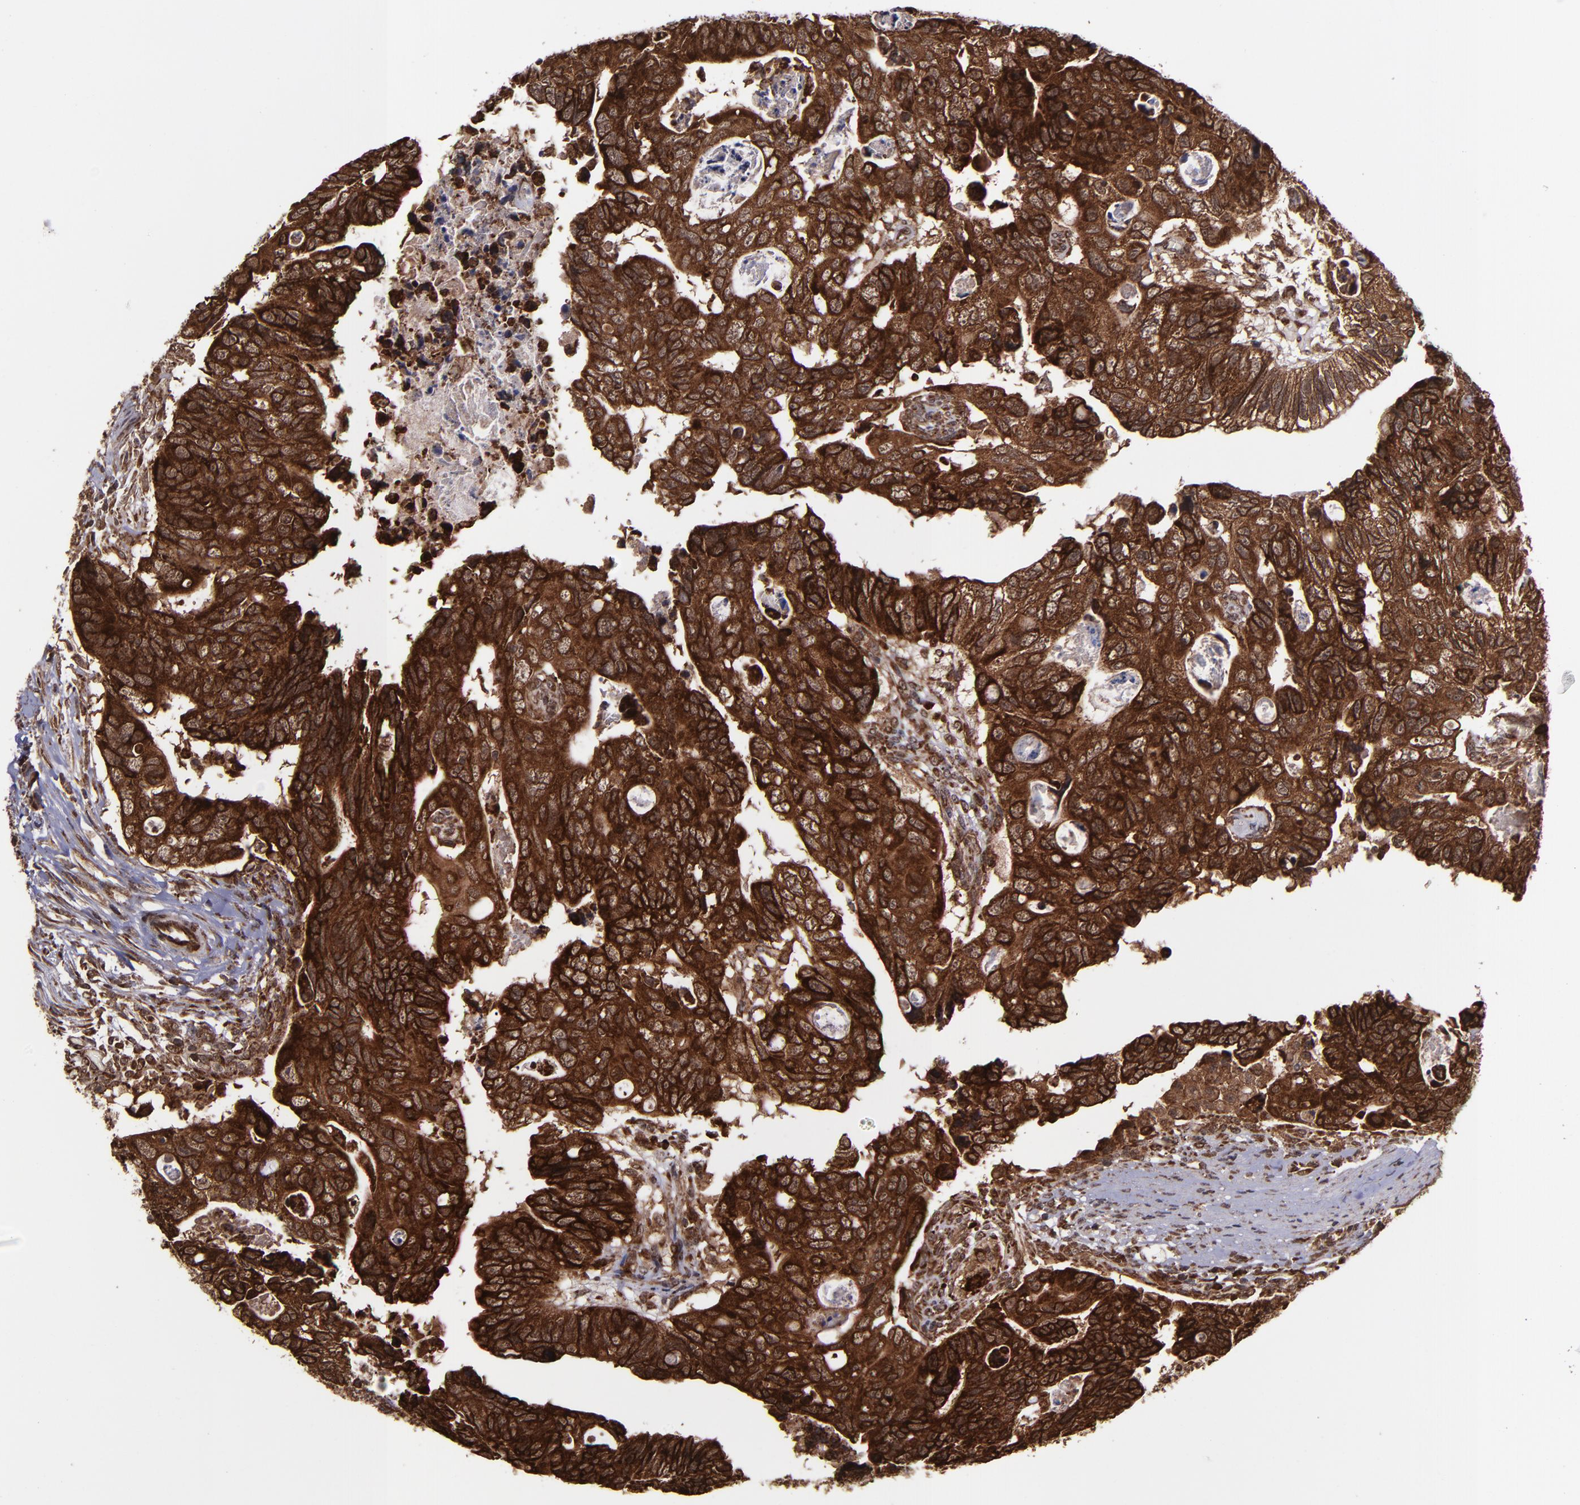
{"staining": {"intensity": "strong", "quantity": ">75%", "location": "cytoplasmic/membranous,nuclear"}, "tissue": "colorectal cancer", "cell_type": "Tumor cells", "image_type": "cancer", "snomed": [{"axis": "morphology", "description": "Adenocarcinoma, NOS"}, {"axis": "topography", "description": "Rectum"}], "caption": "Immunohistochemistry of human adenocarcinoma (colorectal) displays high levels of strong cytoplasmic/membranous and nuclear positivity in about >75% of tumor cells. (IHC, brightfield microscopy, high magnification).", "gene": "EIF4ENIF1", "patient": {"sex": "male", "age": 53}}